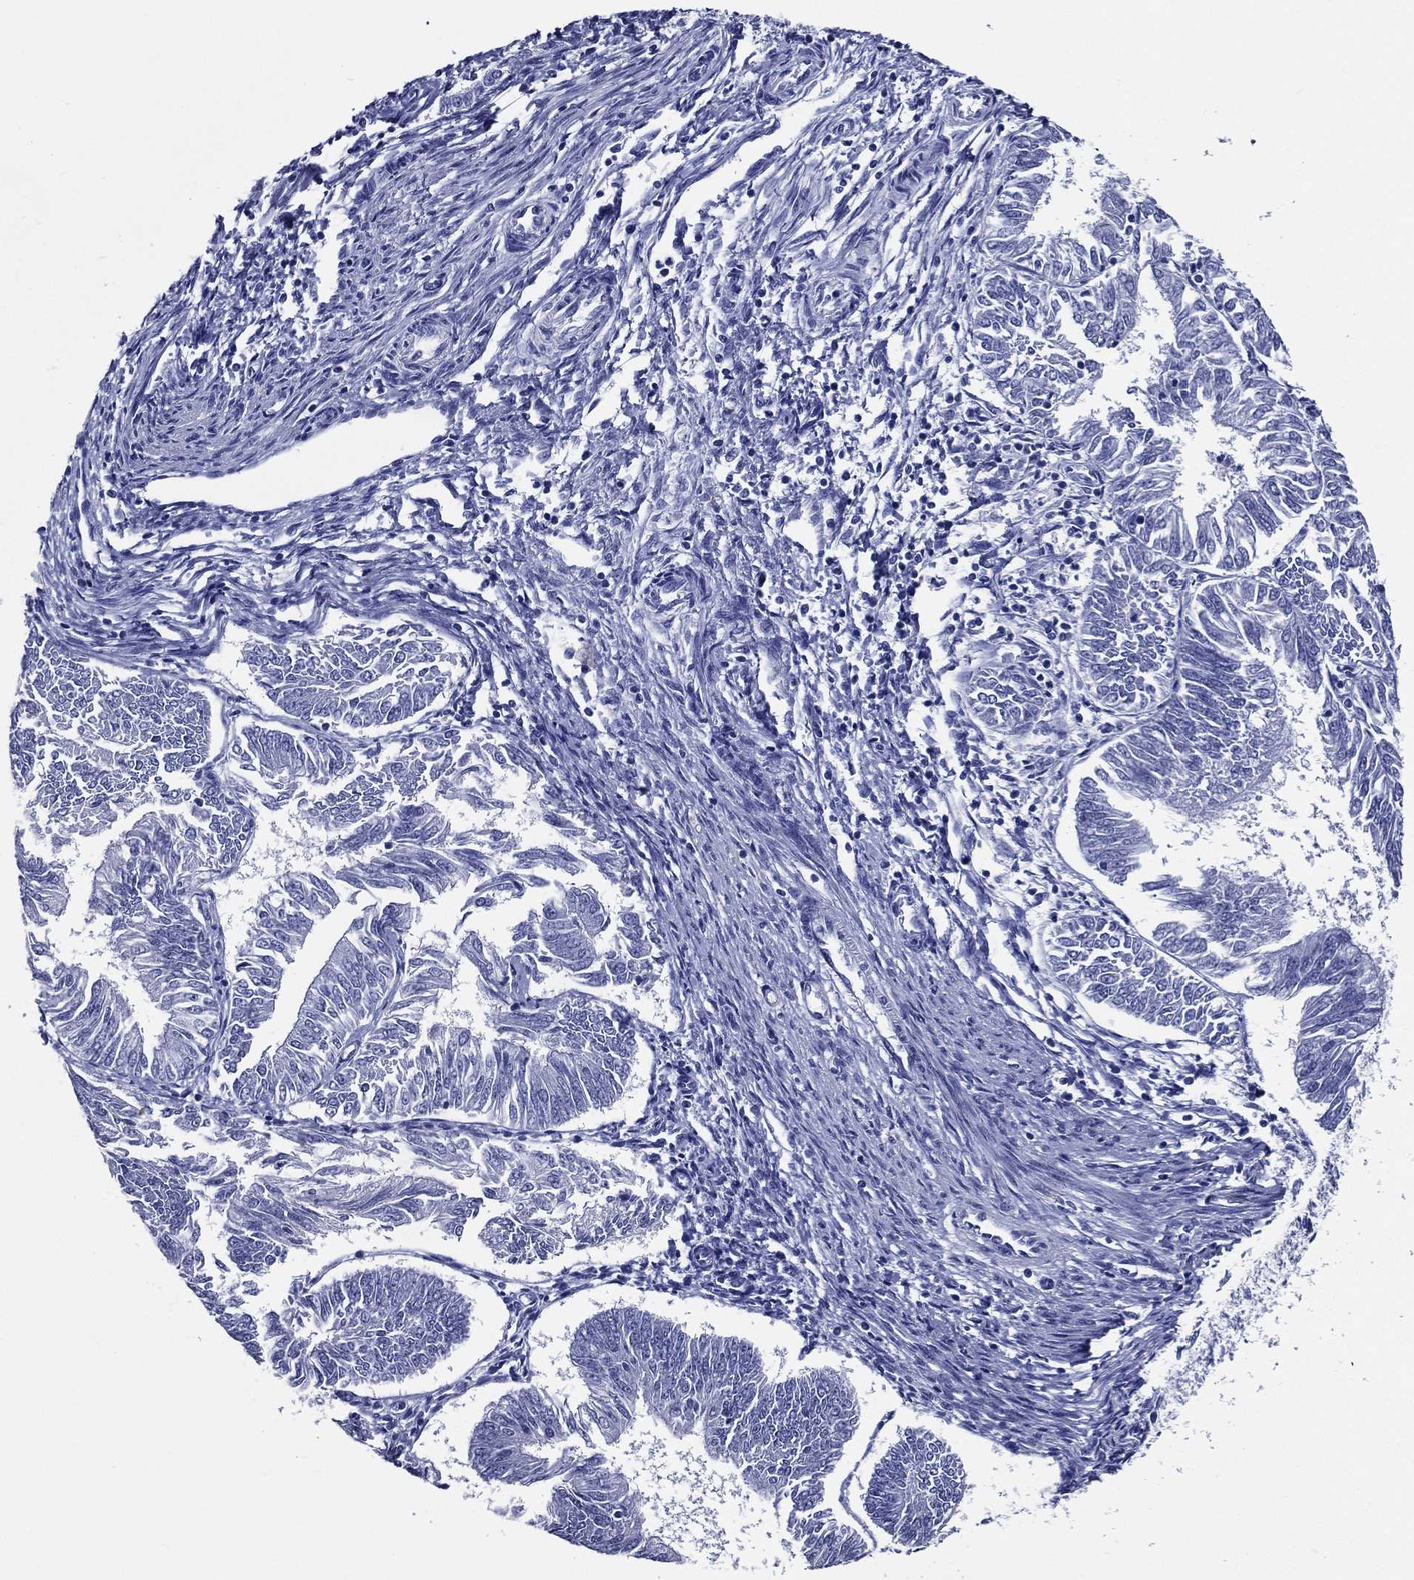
{"staining": {"intensity": "negative", "quantity": "none", "location": "none"}, "tissue": "endometrial cancer", "cell_type": "Tumor cells", "image_type": "cancer", "snomed": [{"axis": "morphology", "description": "Adenocarcinoma, NOS"}, {"axis": "topography", "description": "Endometrium"}], "caption": "Tumor cells are negative for protein expression in human endometrial cancer (adenocarcinoma). Brightfield microscopy of IHC stained with DAB (brown) and hematoxylin (blue), captured at high magnification.", "gene": "ACE2", "patient": {"sex": "female", "age": 58}}